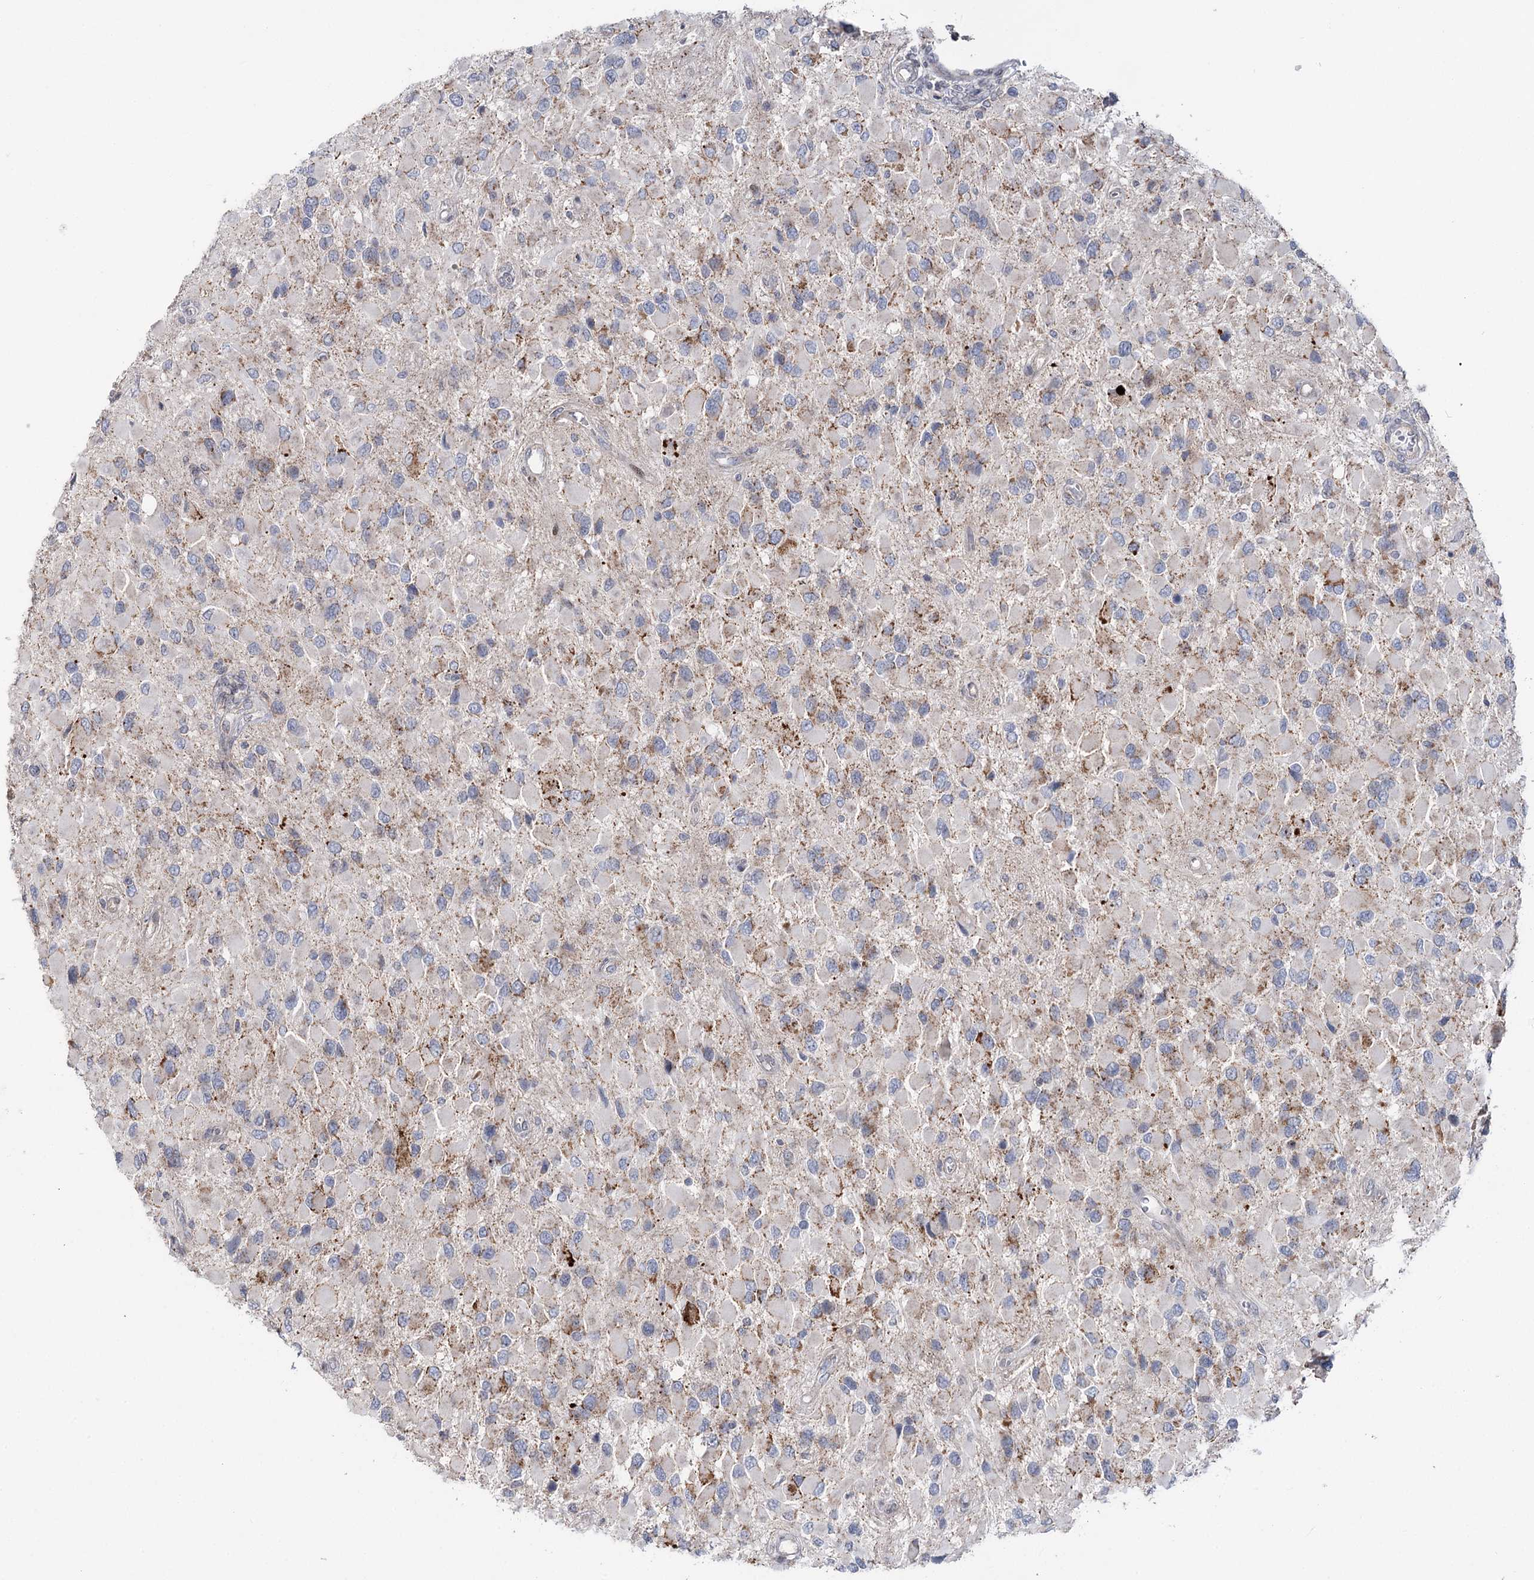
{"staining": {"intensity": "moderate", "quantity": "<25%", "location": "cytoplasmic/membranous"}, "tissue": "glioma", "cell_type": "Tumor cells", "image_type": "cancer", "snomed": [{"axis": "morphology", "description": "Glioma, malignant, High grade"}, {"axis": "topography", "description": "Brain"}], "caption": "Human malignant high-grade glioma stained for a protein (brown) exhibits moderate cytoplasmic/membranous positive positivity in approximately <25% of tumor cells.", "gene": "PTGR1", "patient": {"sex": "male", "age": 53}}